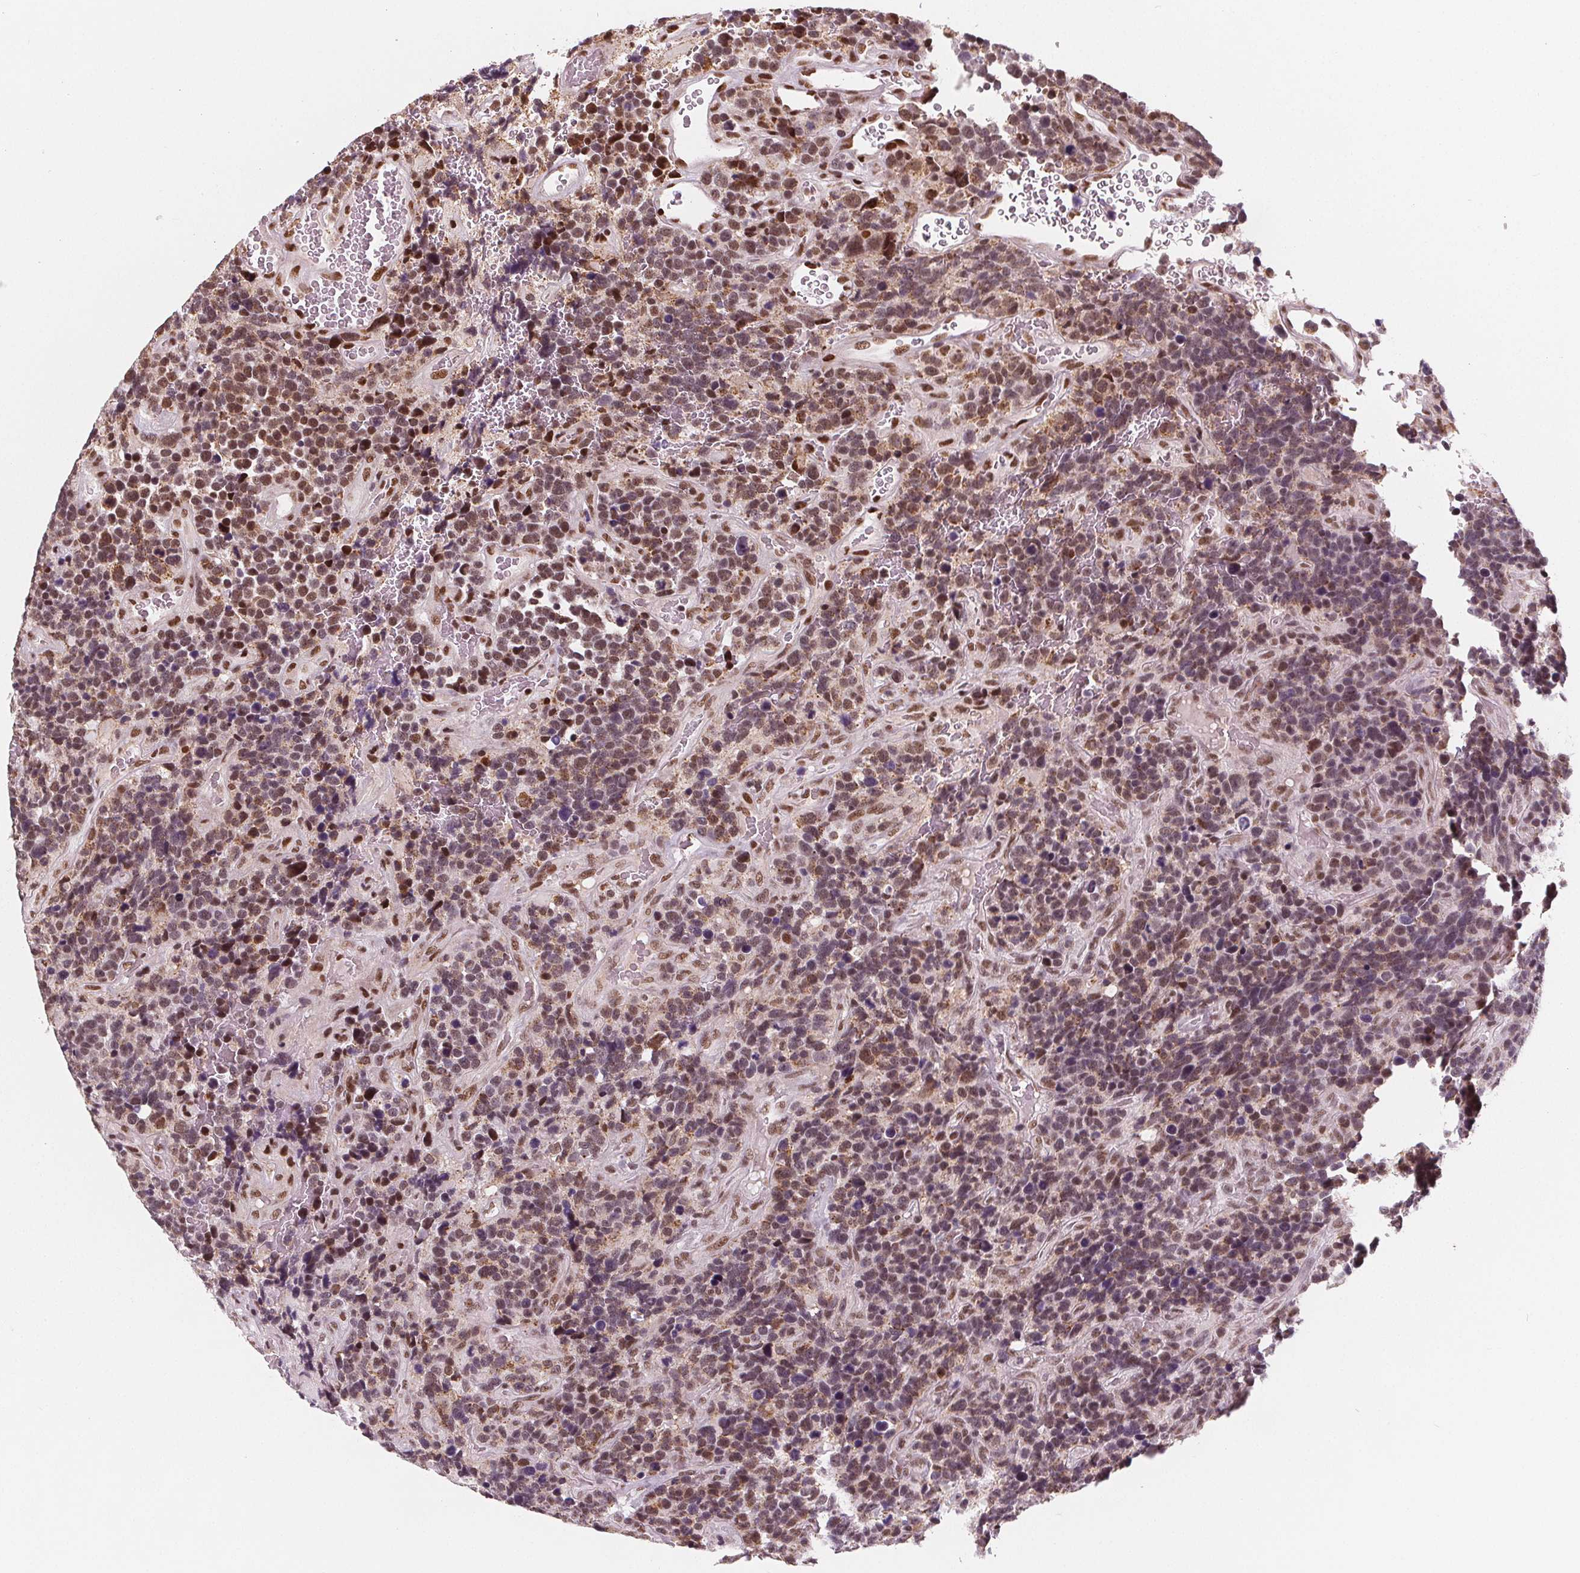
{"staining": {"intensity": "moderate", "quantity": "25%-75%", "location": "nuclear"}, "tissue": "glioma", "cell_type": "Tumor cells", "image_type": "cancer", "snomed": [{"axis": "morphology", "description": "Glioma, malignant, High grade"}, {"axis": "topography", "description": "Brain"}], "caption": "Immunohistochemical staining of glioma displays medium levels of moderate nuclear expression in about 25%-75% of tumor cells. (Stains: DAB in brown, nuclei in blue, Microscopy: brightfield microscopy at high magnification).", "gene": "DPM2", "patient": {"sex": "male", "age": 33}}